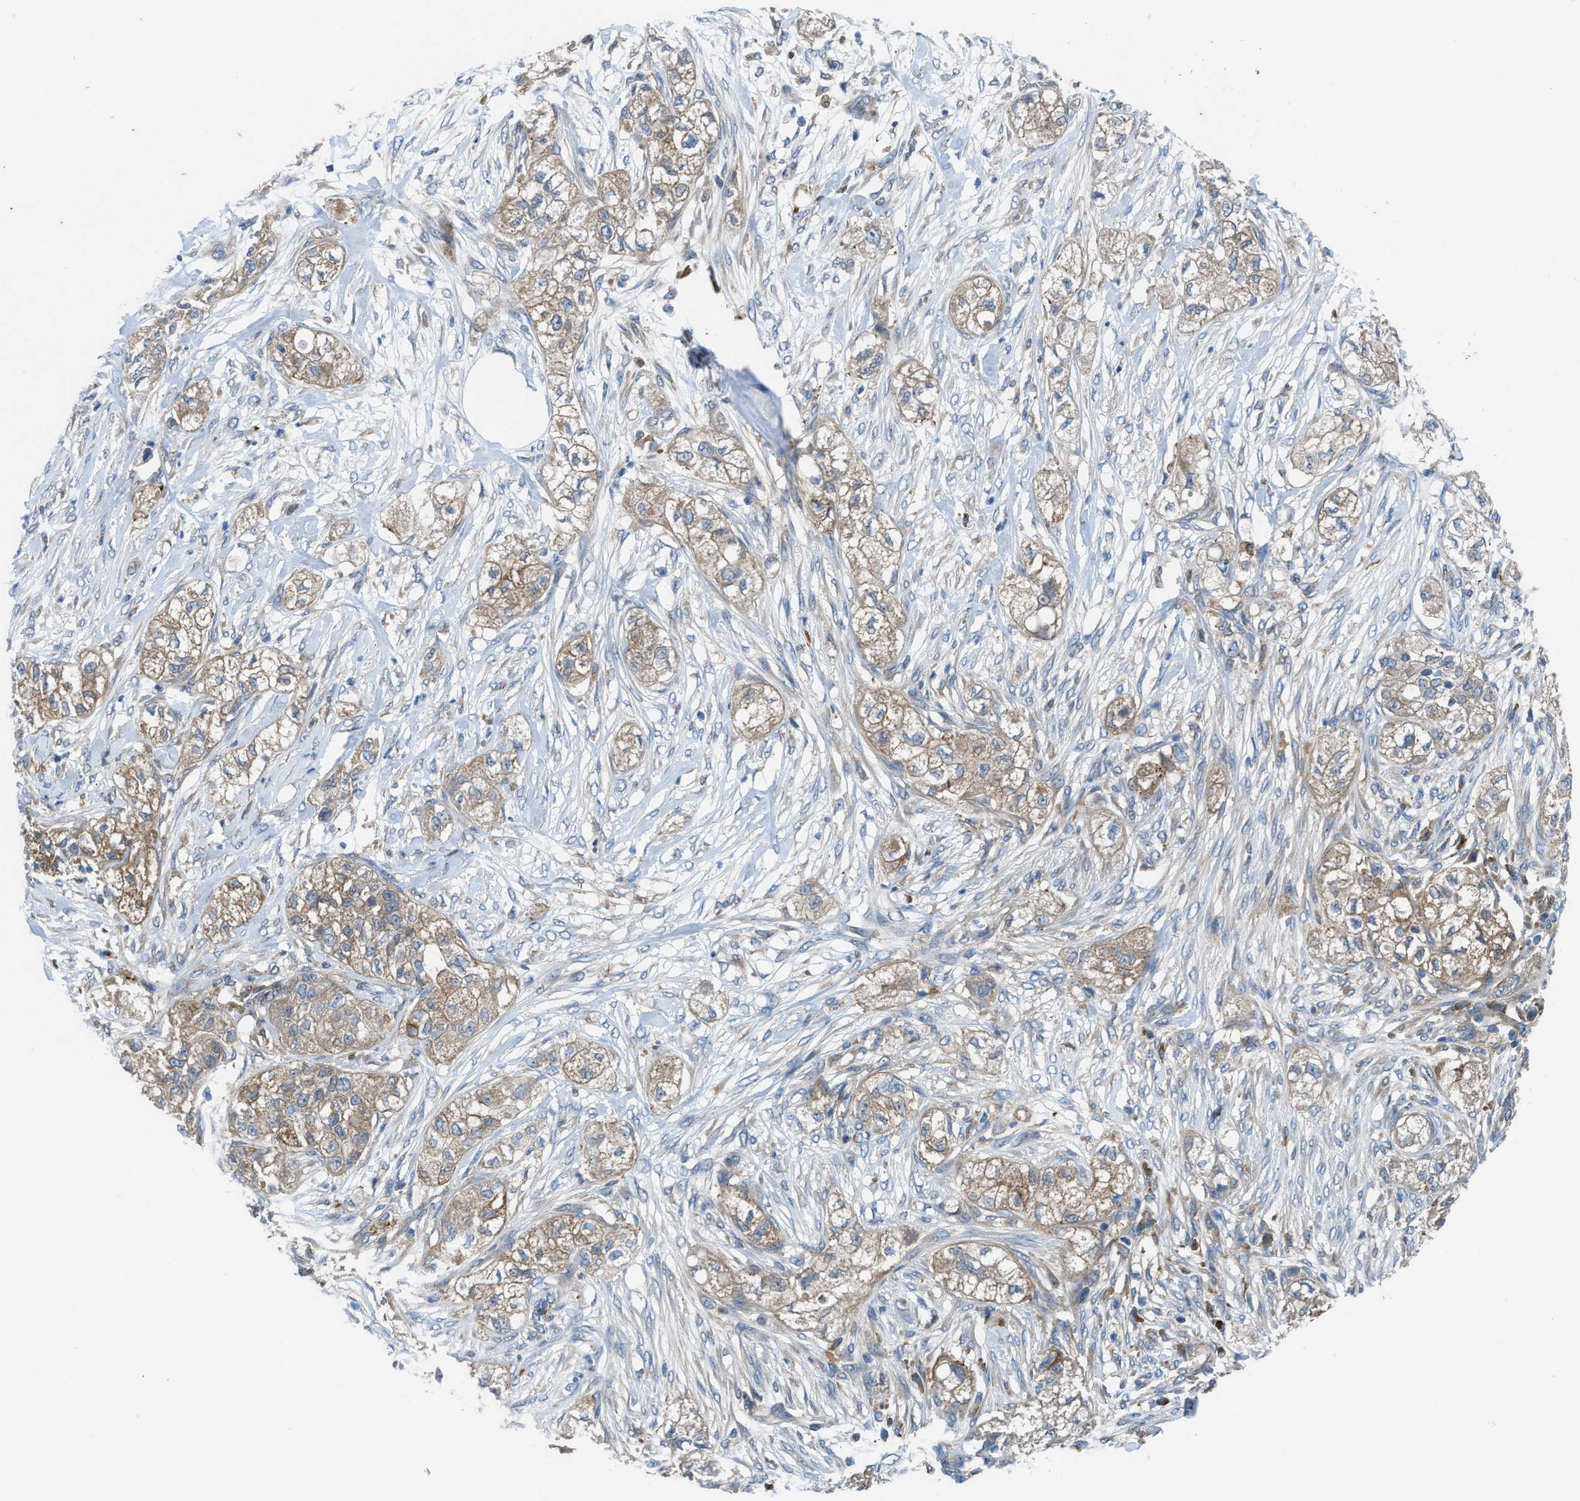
{"staining": {"intensity": "moderate", "quantity": ">75%", "location": "cytoplasmic/membranous"}, "tissue": "pancreatic cancer", "cell_type": "Tumor cells", "image_type": "cancer", "snomed": [{"axis": "morphology", "description": "Adenocarcinoma, NOS"}, {"axis": "topography", "description": "Pancreas"}], "caption": "Moderate cytoplasmic/membranous protein staining is present in approximately >75% of tumor cells in pancreatic adenocarcinoma. (brown staining indicates protein expression, while blue staining denotes nuclei).", "gene": "BAZ2B", "patient": {"sex": "female", "age": 78}}